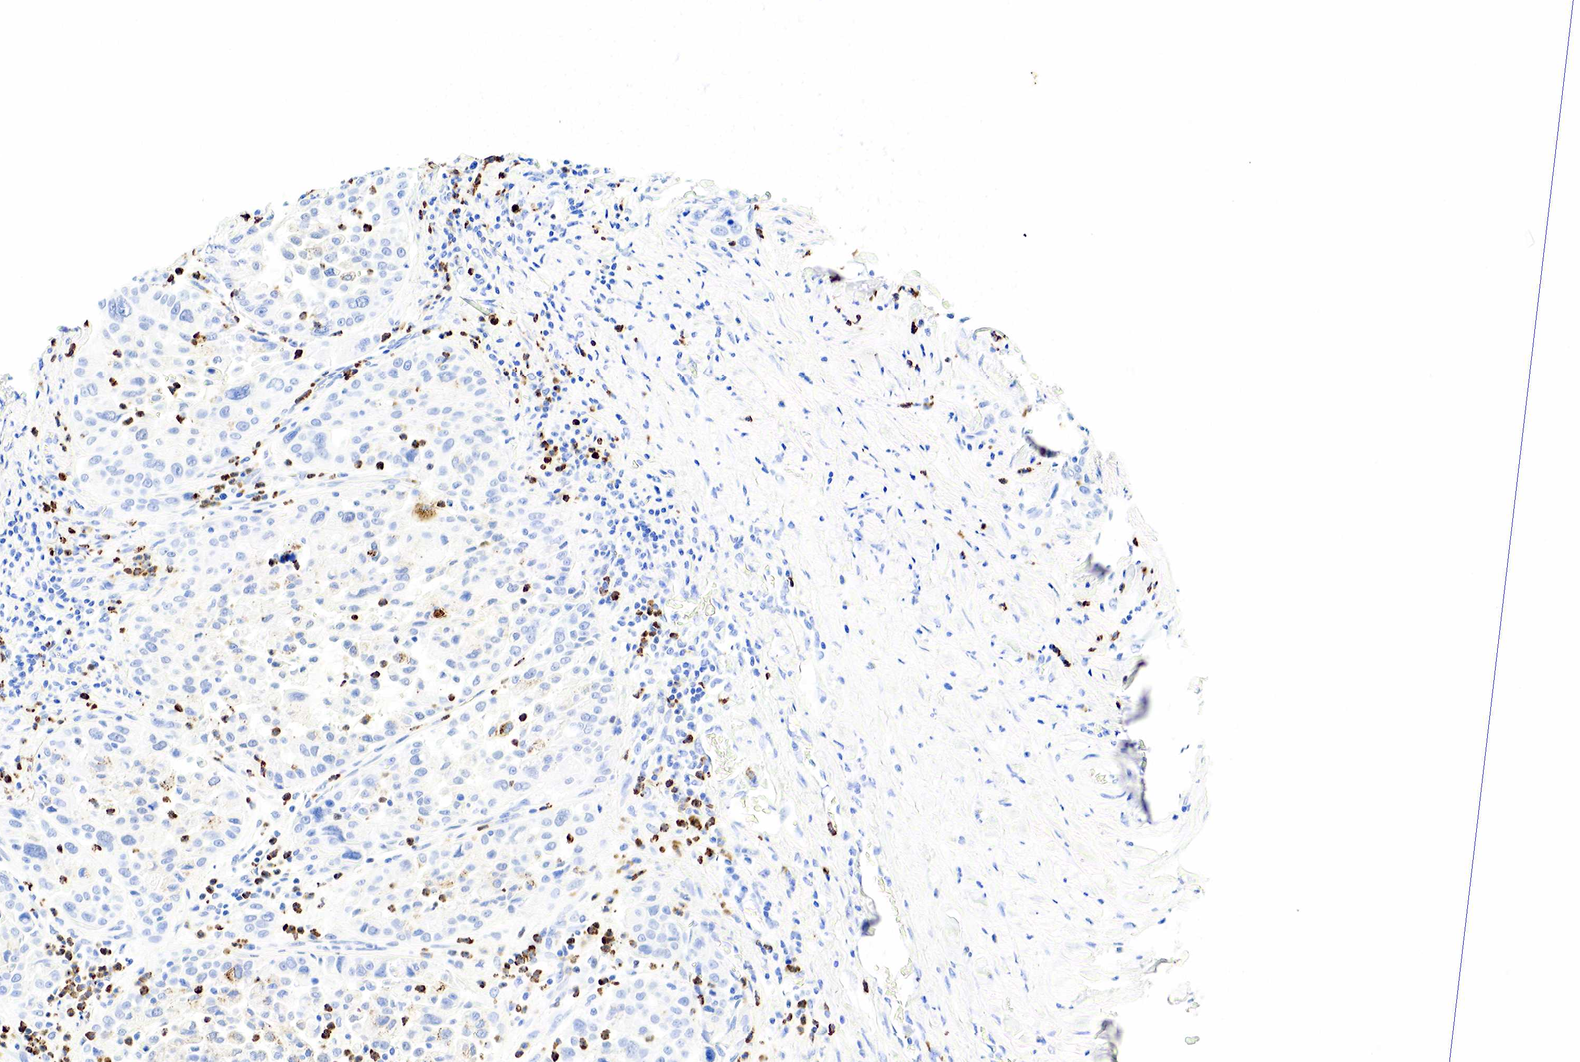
{"staining": {"intensity": "negative", "quantity": "none", "location": "none"}, "tissue": "pancreatic cancer", "cell_type": "Tumor cells", "image_type": "cancer", "snomed": [{"axis": "morphology", "description": "Adenocarcinoma, NOS"}, {"axis": "topography", "description": "Pancreas"}], "caption": "High power microscopy photomicrograph of an immunohistochemistry (IHC) image of pancreatic cancer (adenocarcinoma), revealing no significant expression in tumor cells.", "gene": "FUT4", "patient": {"sex": "female", "age": 52}}